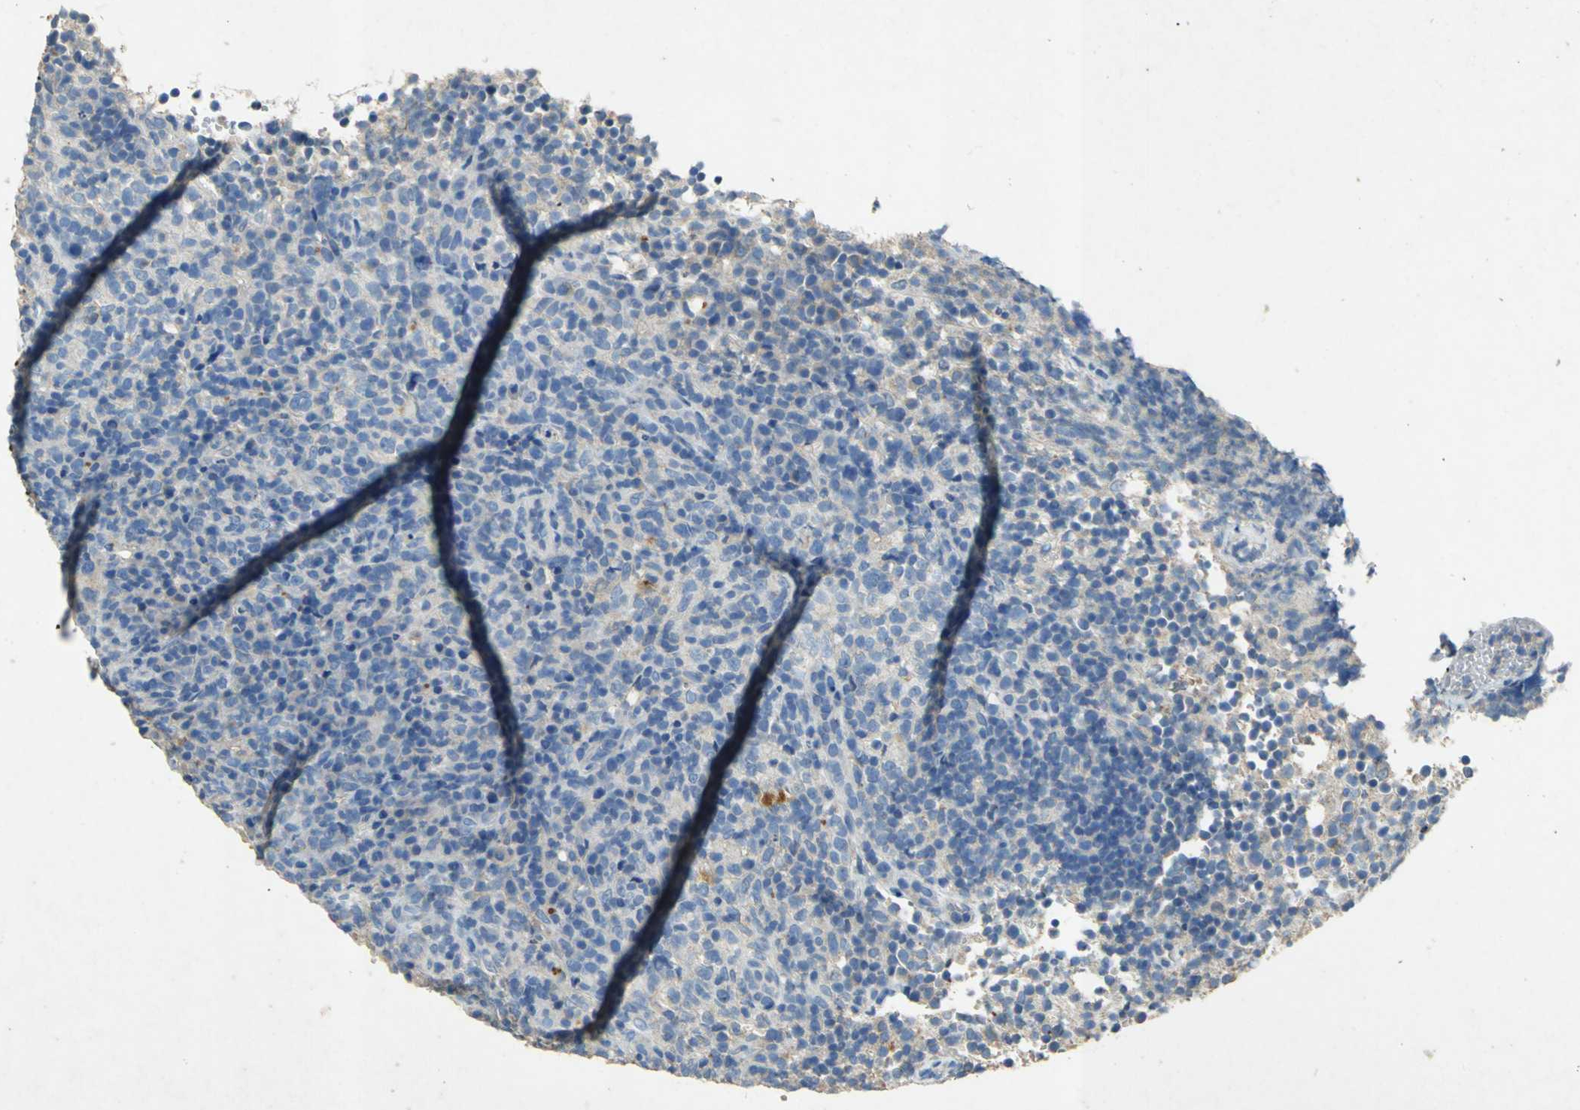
{"staining": {"intensity": "weak", "quantity": "25%-75%", "location": "cytoplasmic/membranous"}, "tissue": "lymphoma", "cell_type": "Tumor cells", "image_type": "cancer", "snomed": [{"axis": "morphology", "description": "Malignant lymphoma, non-Hodgkin's type, High grade"}, {"axis": "topography", "description": "Lymph node"}], "caption": "The micrograph reveals immunohistochemical staining of malignant lymphoma, non-Hodgkin's type (high-grade). There is weak cytoplasmic/membranous staining is present in about 25%-75% of tumor cells.", "gene": "ADAMTS5", "patient": {"sex": "female", "age": 76}}